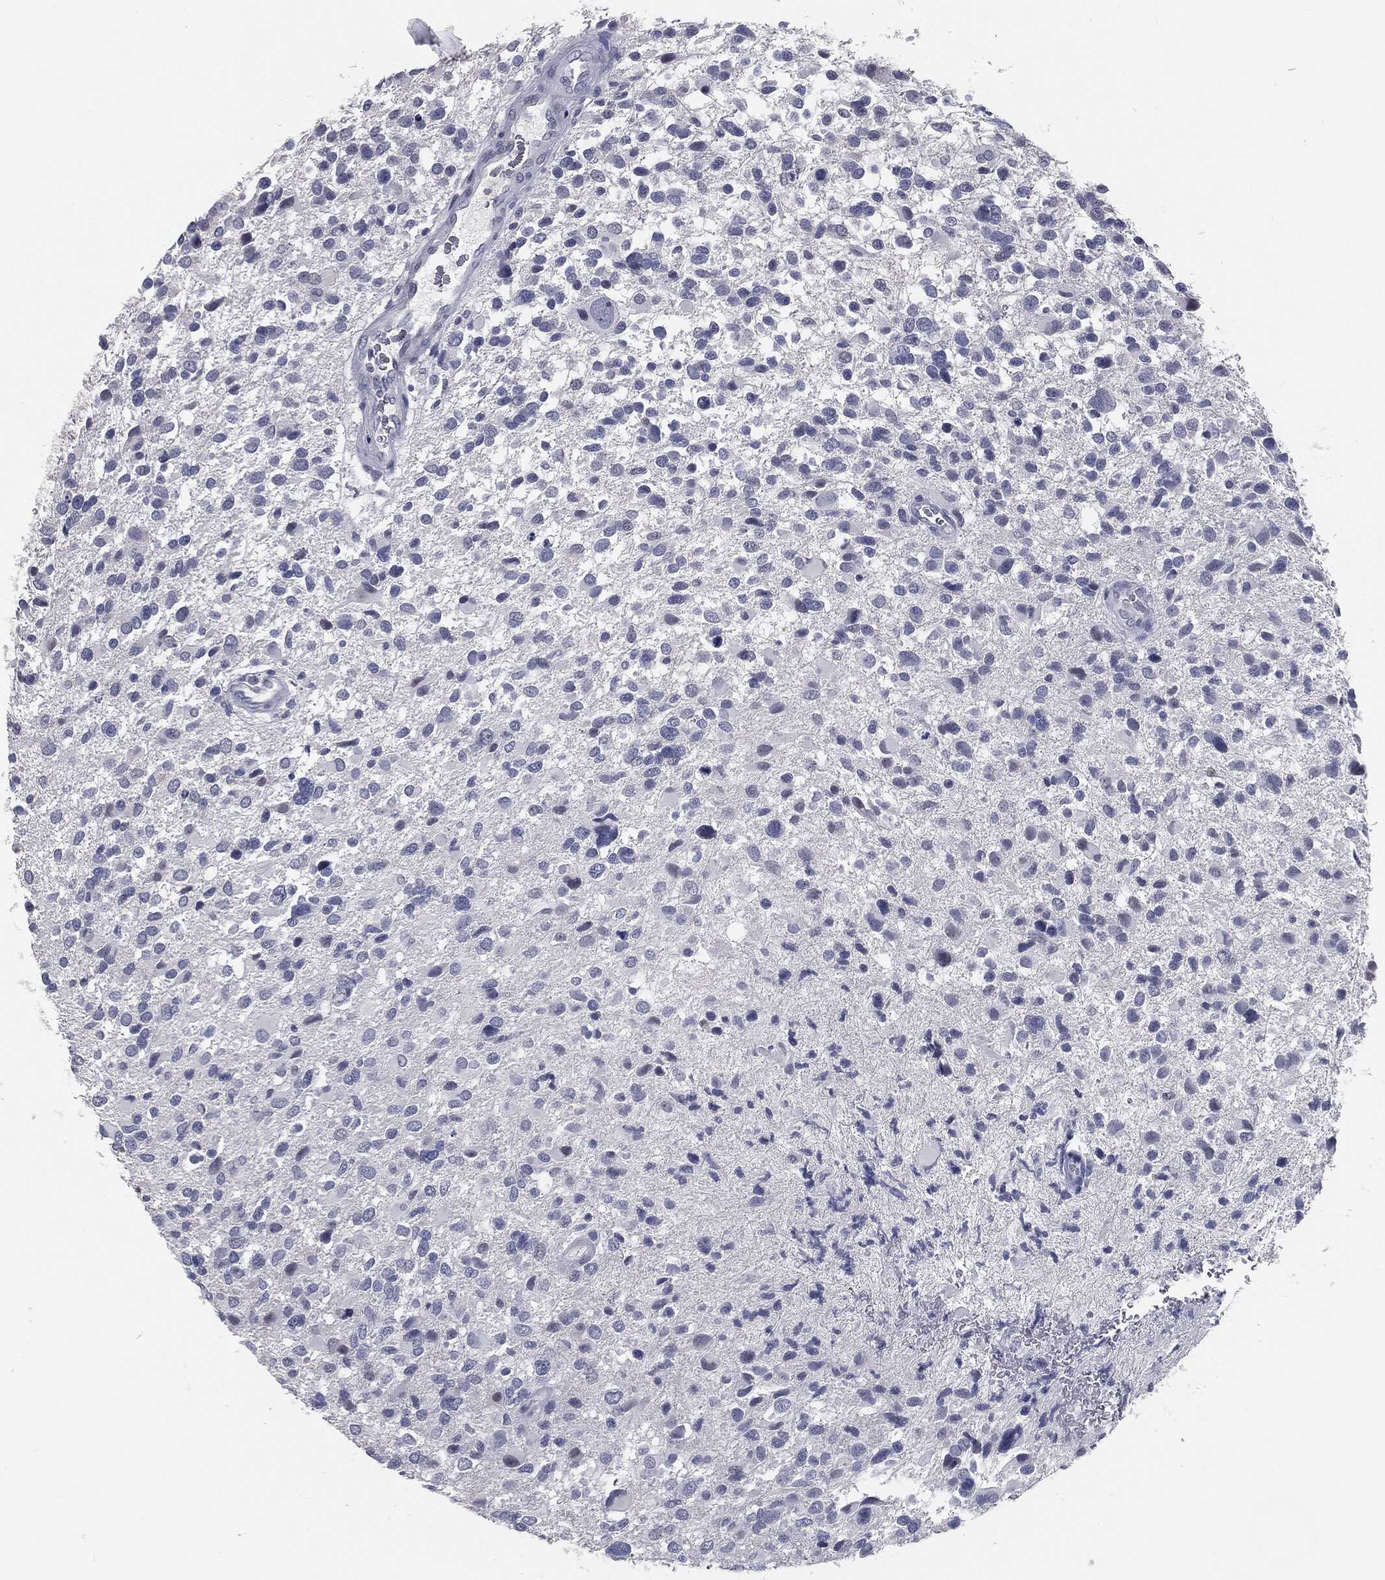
{"staining": {"intensity": "negative", "quantity": "none", "location": "none"}, "tissue": "glioma", "cell_type": "Tumor cells", "image_type": "cancer", "snomed": [{"axis": "morphology", "description": "Glioma, malignant, Low grade"}, {"axis": "topography", "description": "Brain"}], "caption": "Tumor cells are negative for brown protein staining in low-grade glioma (malignant).", "gene": "PRAME", "patient": {"sex": "female", "age": 32}}